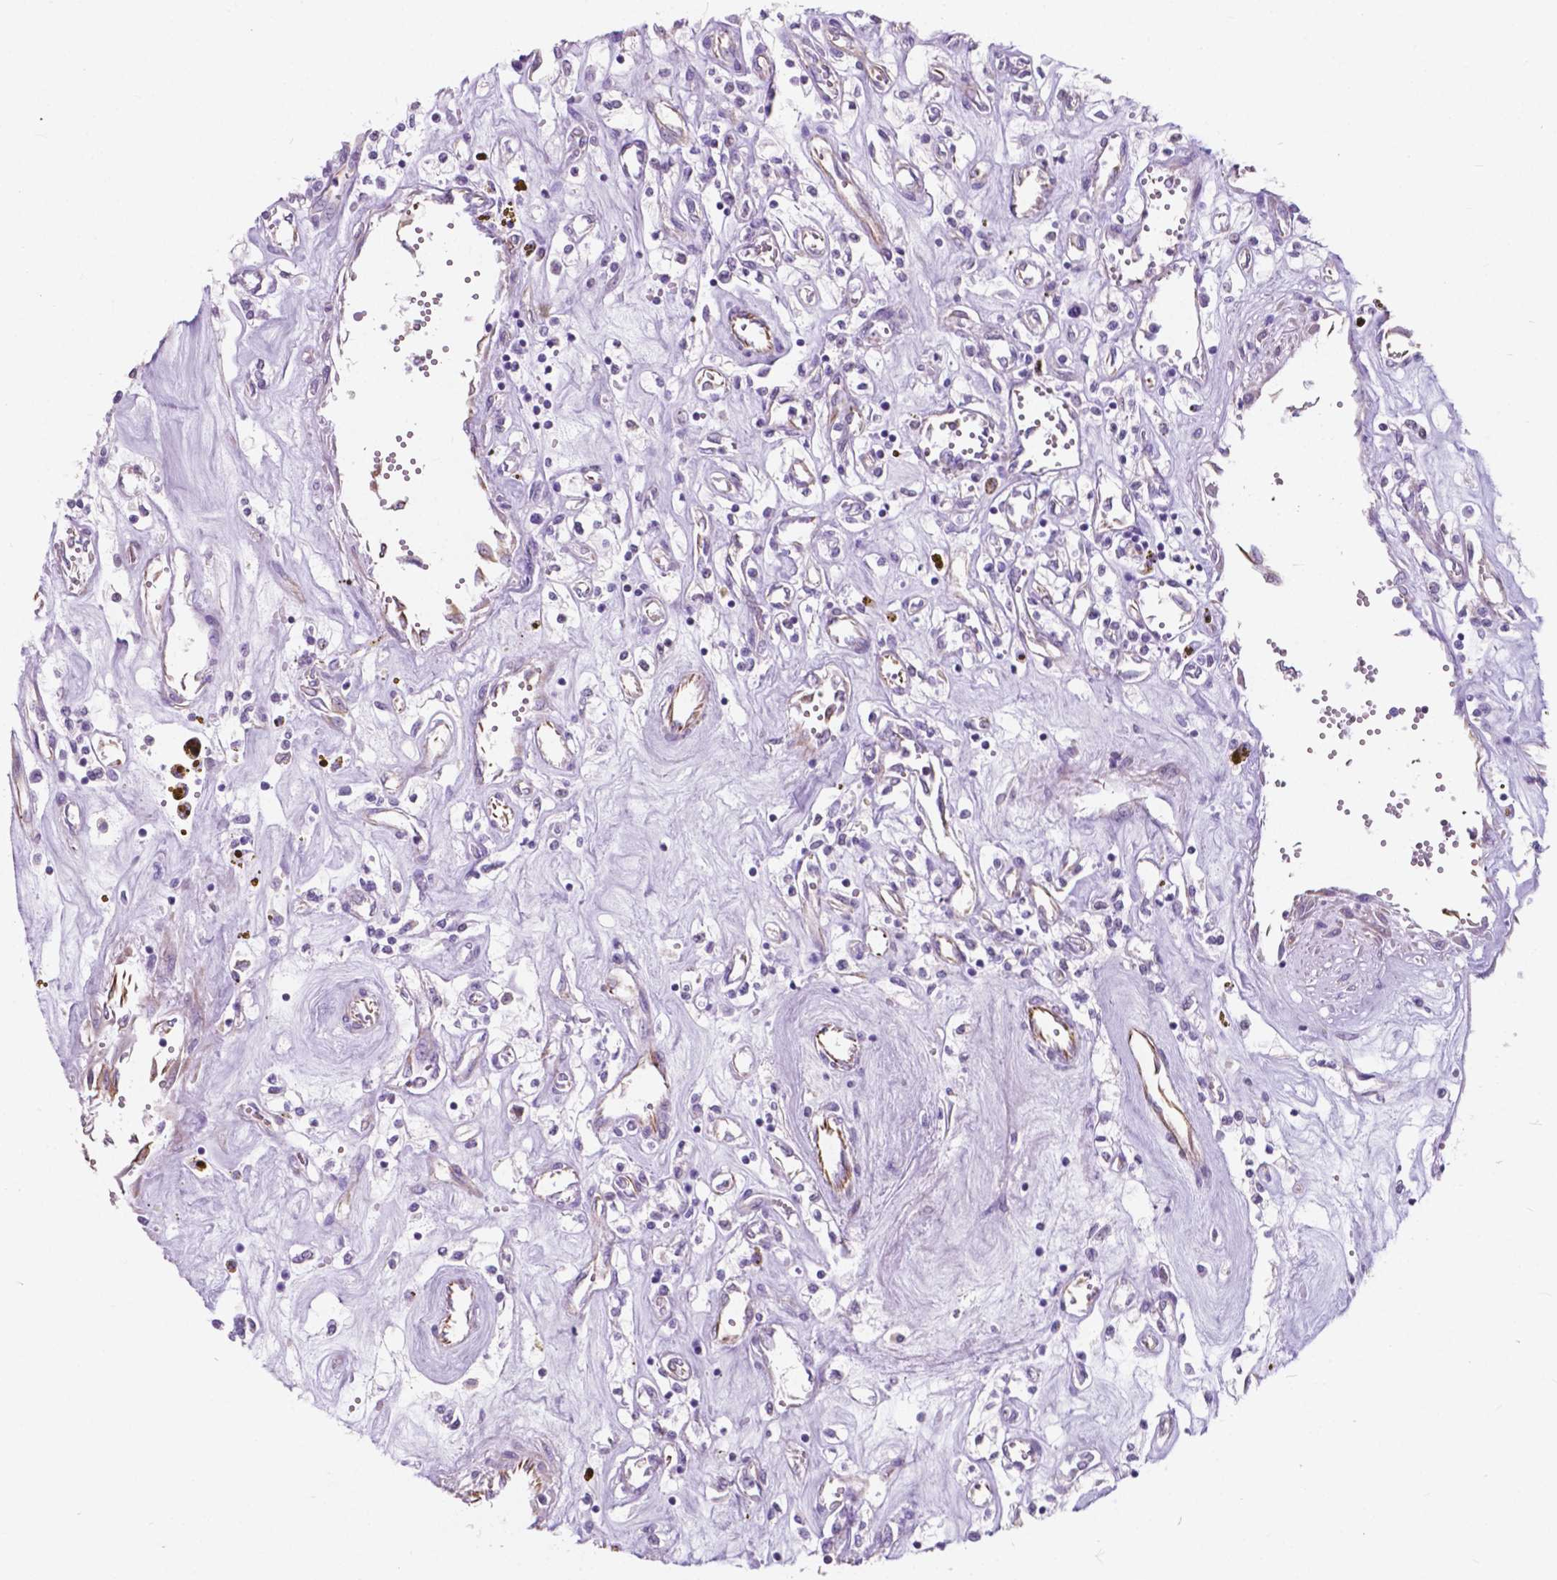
{"staining": {"intensity": "negative", "quantity": "none", "location": "none"}, "tissue": "renal cancer", "cell_type": "Tumor cells", "image_type": "cancer", "snomed": [{"axis": "morphology", "description": "Adenocarcinoma, NOS"}, {"axis": "topography", "description": "Kidney"}], "caption": "An image of human renal cancer is negative for staining in tumor cells.", "gene": "AMOT", "patient": {"sex": "female", "age": 59}}